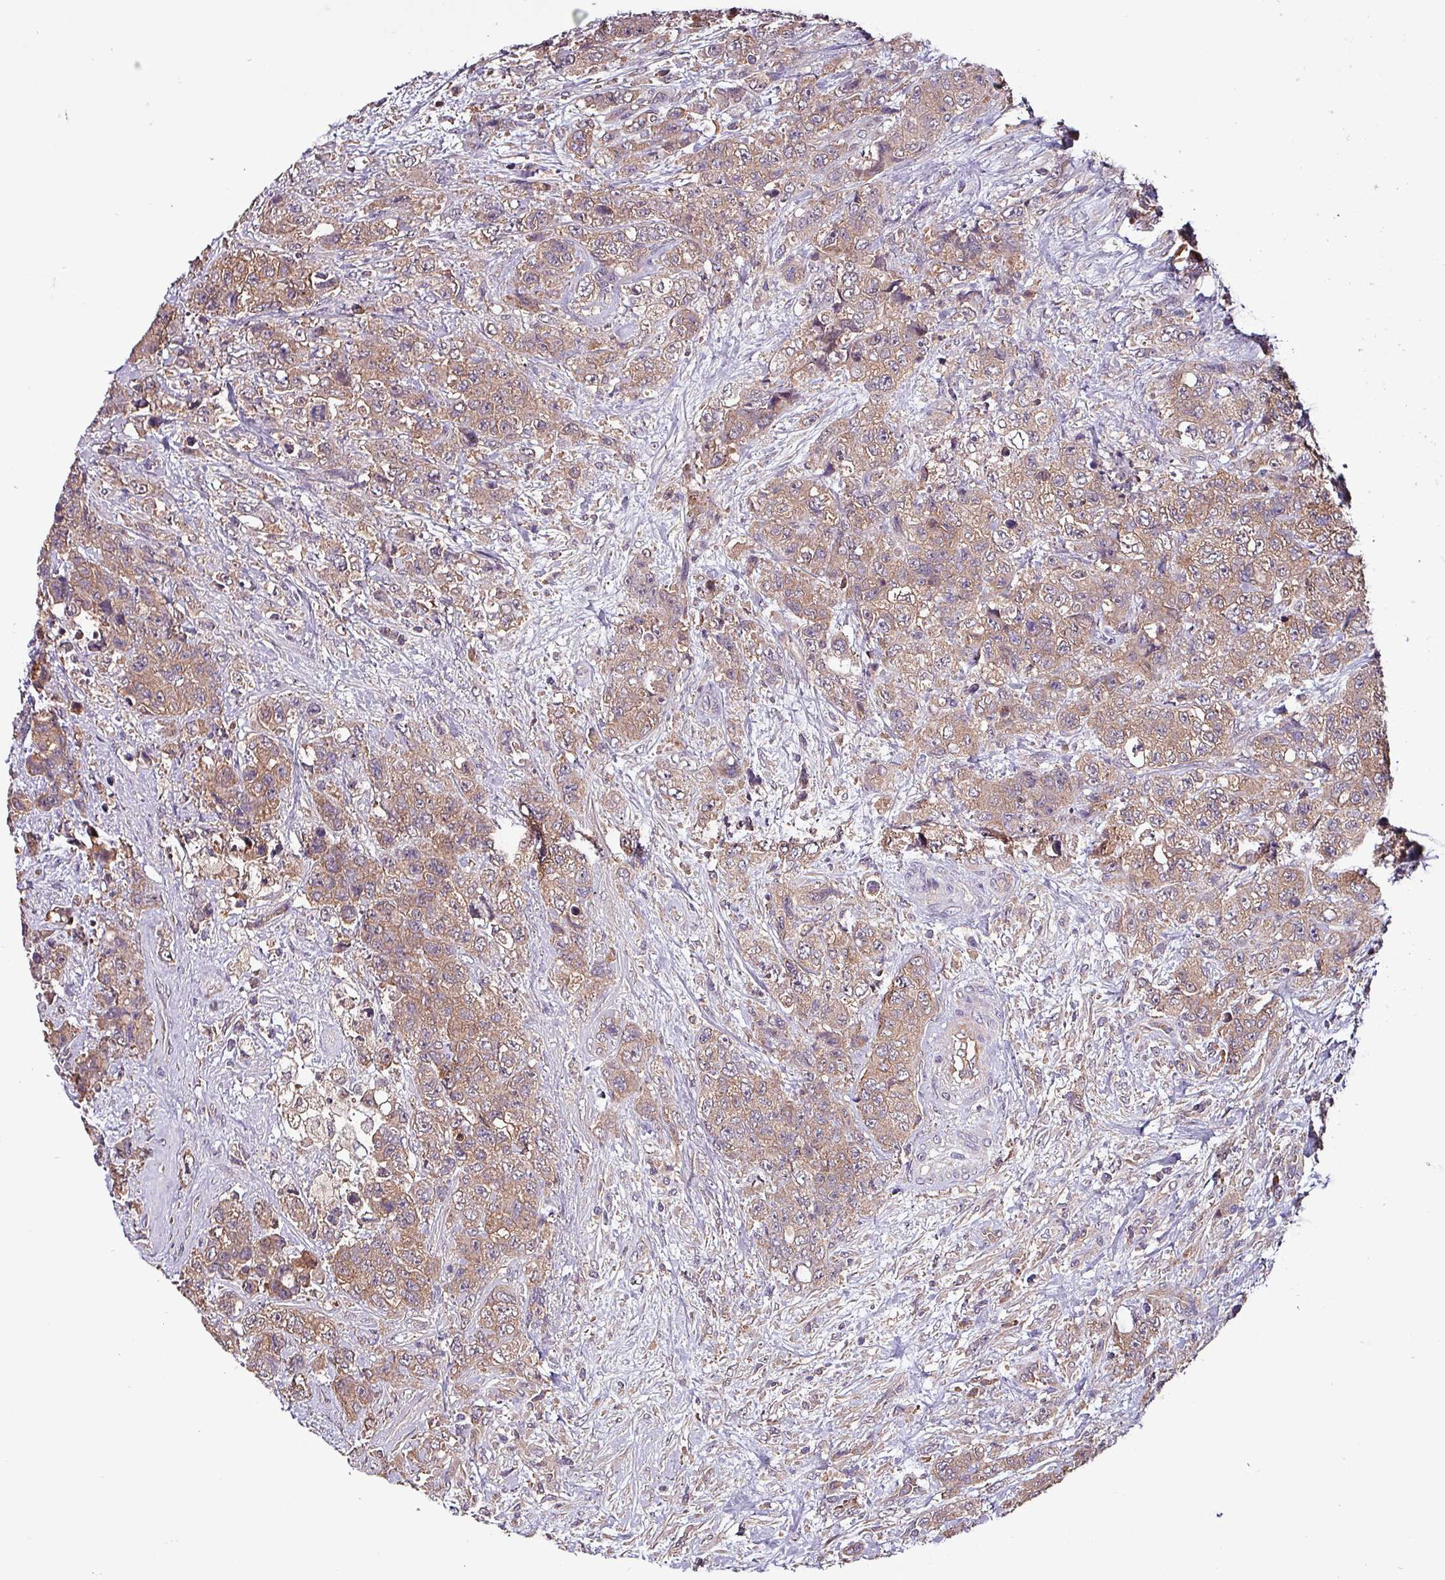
{"staining": {"intensity": "weak", "quantity": ">75%", "location": "cytoplasmic/membranous"}, "tissue": "urothelial cancer", "cell_type": "Tumor cells", "image_type": "cancer", "snomed": [{"axis": "morphology", "description": "Urothelial carcinoma, High grade"}, {"axis": "topography", "description": "Urinary bladder"}], "caption": "A photomicrograph of human high-grade urothelial carcinoma stained for a protein reveals weak cytoplasmic/membranous brown staining in tumor cells.", "gene": "PAFAH1B2", "patient": {"sex": "female", "age": 78}}